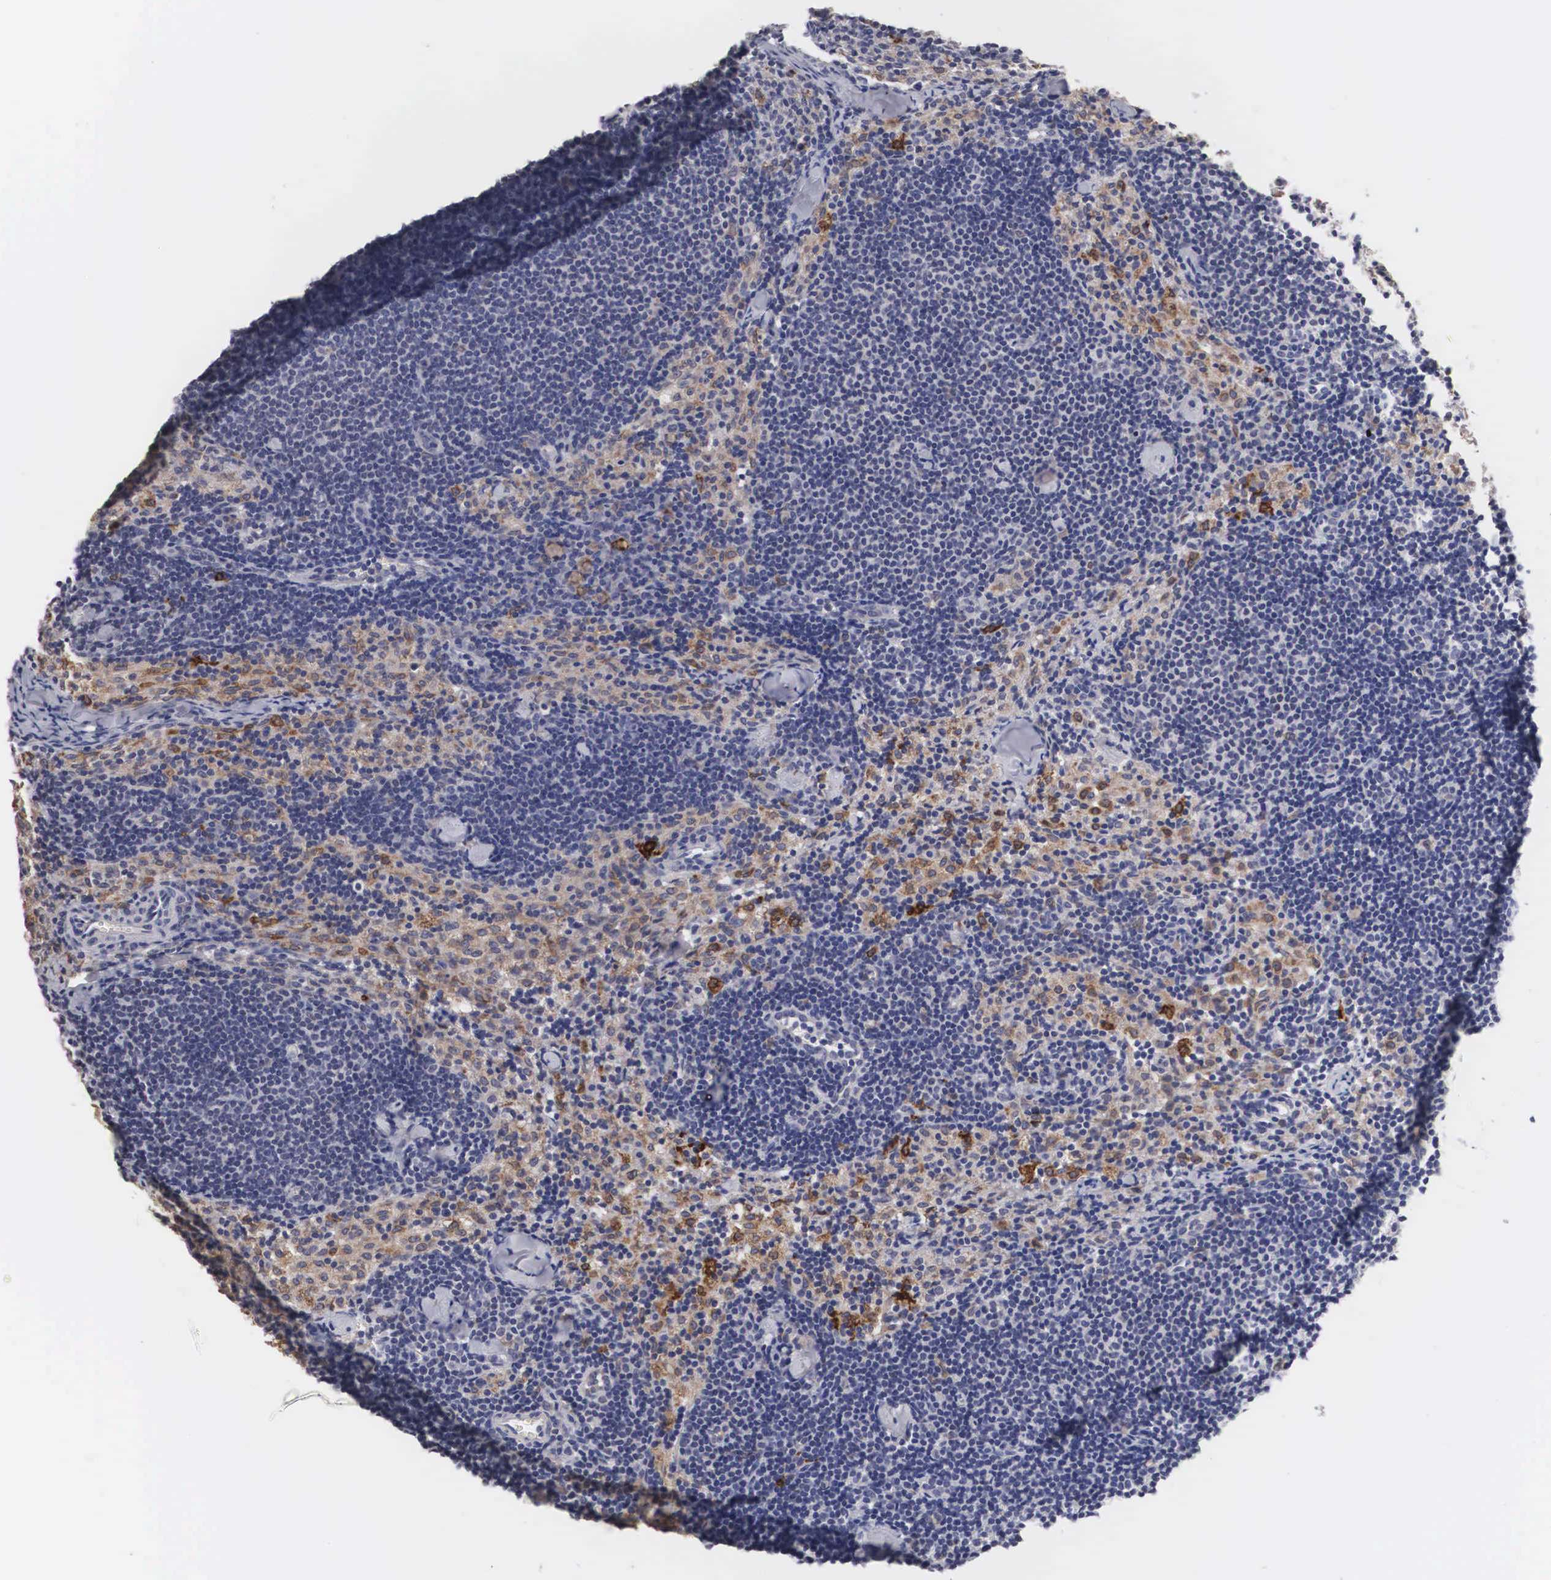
{"staining": {"intensity": "weak", "quantity": "<25%", "location": "cytoplasmic/membranous"}, "tissue": "lymph node", "cell_type": "Germinal center cells", "image_type": "normal", "snomed": [{"axis": "morphology", "description": "Normal tissue, NOS"}, {"axis": "topography", "description": "Lymph node"}], "caption": "The micrograph demonstrates no significant staining in germinal center cells of lymph node.", "gene": "HMOX1", "patient": {"sex": "female", "age": 35}}